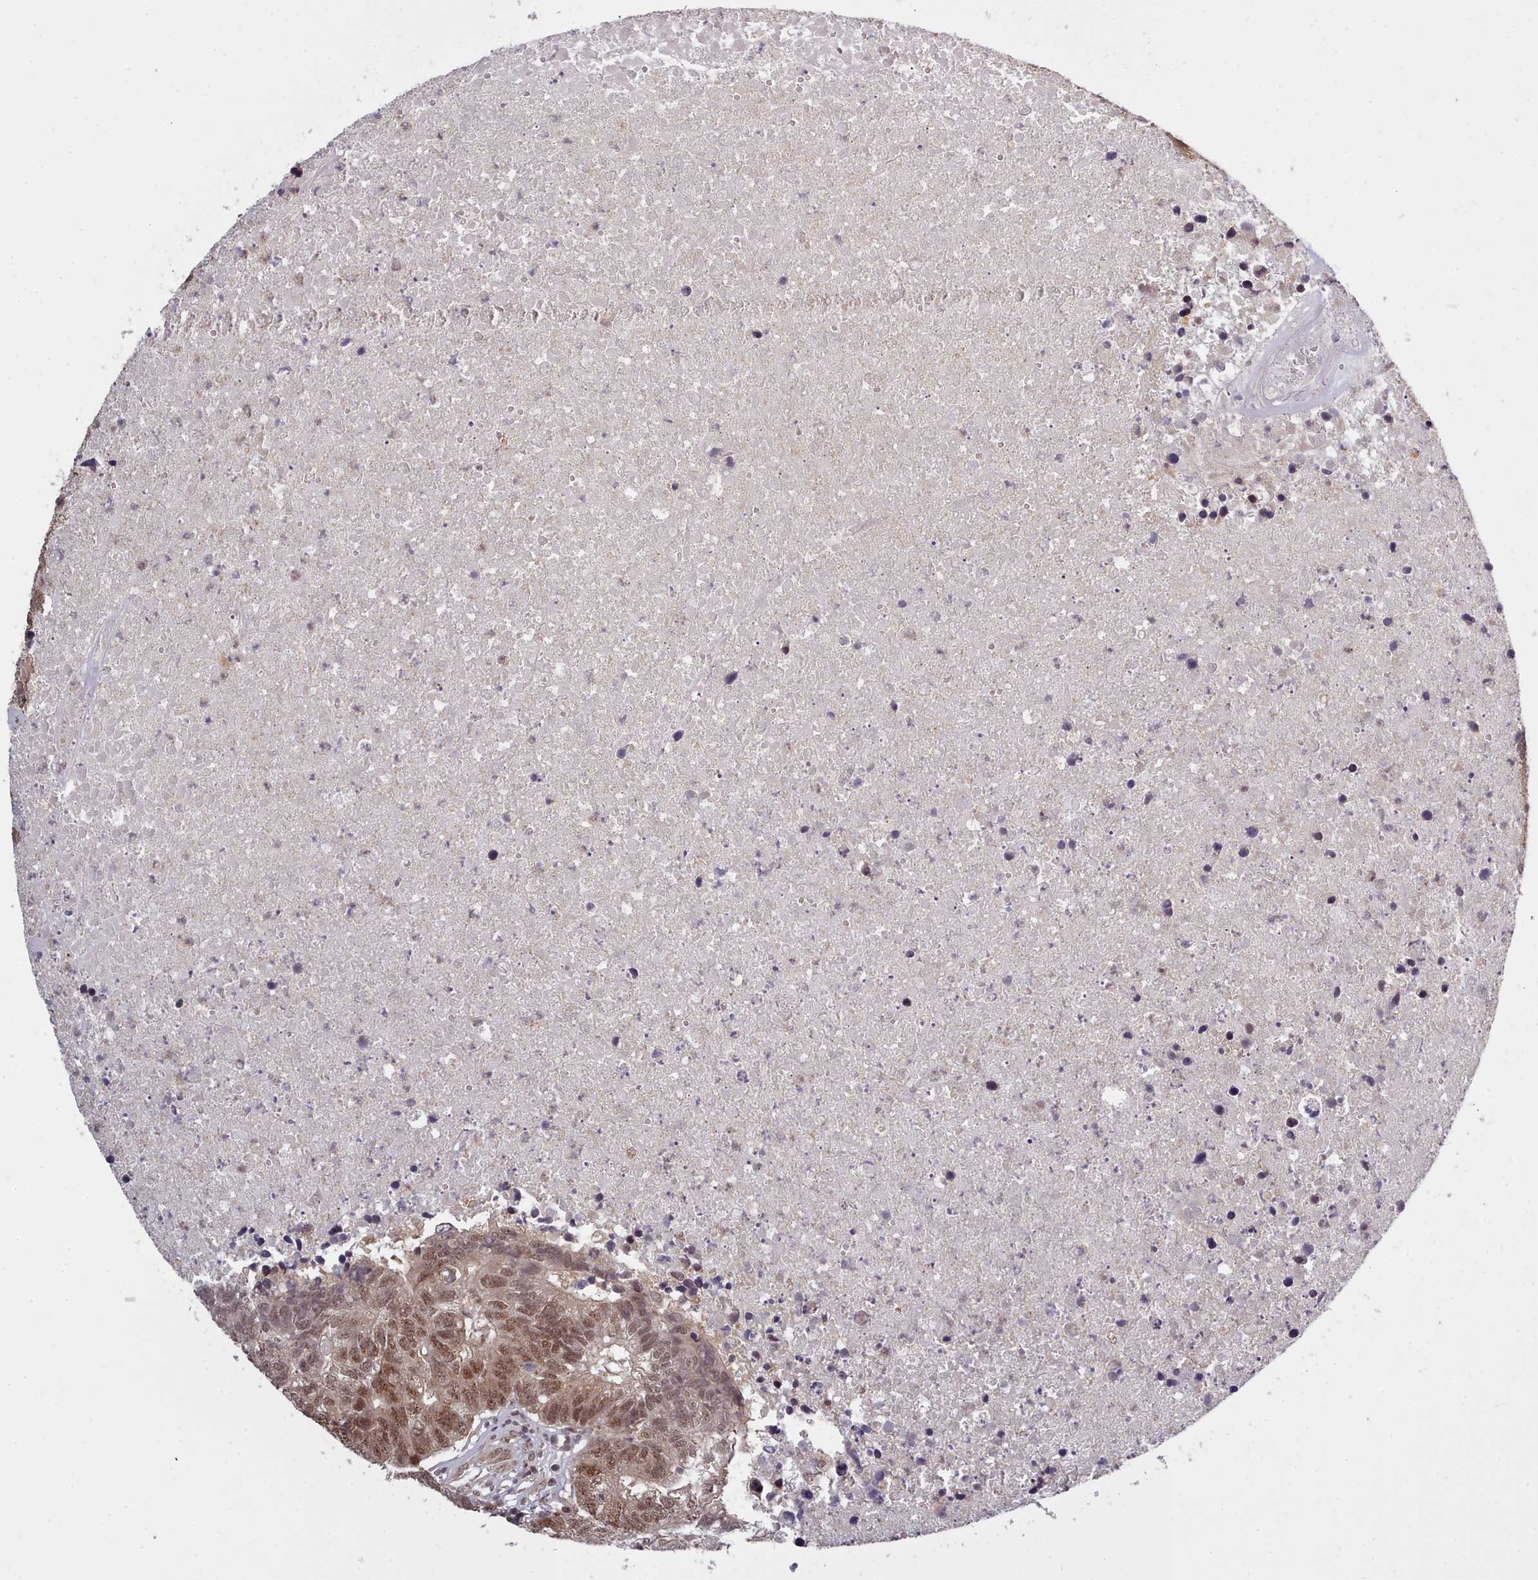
{"staining": {"intensity": "moderate", "quantity": ">75%", "location": "cytoplasmic/membranous,nuclear"}, "tissue": "colorectal cancer", "cell_type": "Tumor cells", "image_type": "cancer", "snomed": [{"axis": "morphology", "description": "Adenocarcinoma, NOS"}, {"axis": "topography", "description": "Colon"}], "caption": "A medium amount of moderate cytoplasmic/membranous and nuclear positivity is appreciated in approximately >75% of tumor cells in colorectal adenocarcinoma tissue.", "gene": "DHX8", "patient": {"sex": "female", "age": 48}}